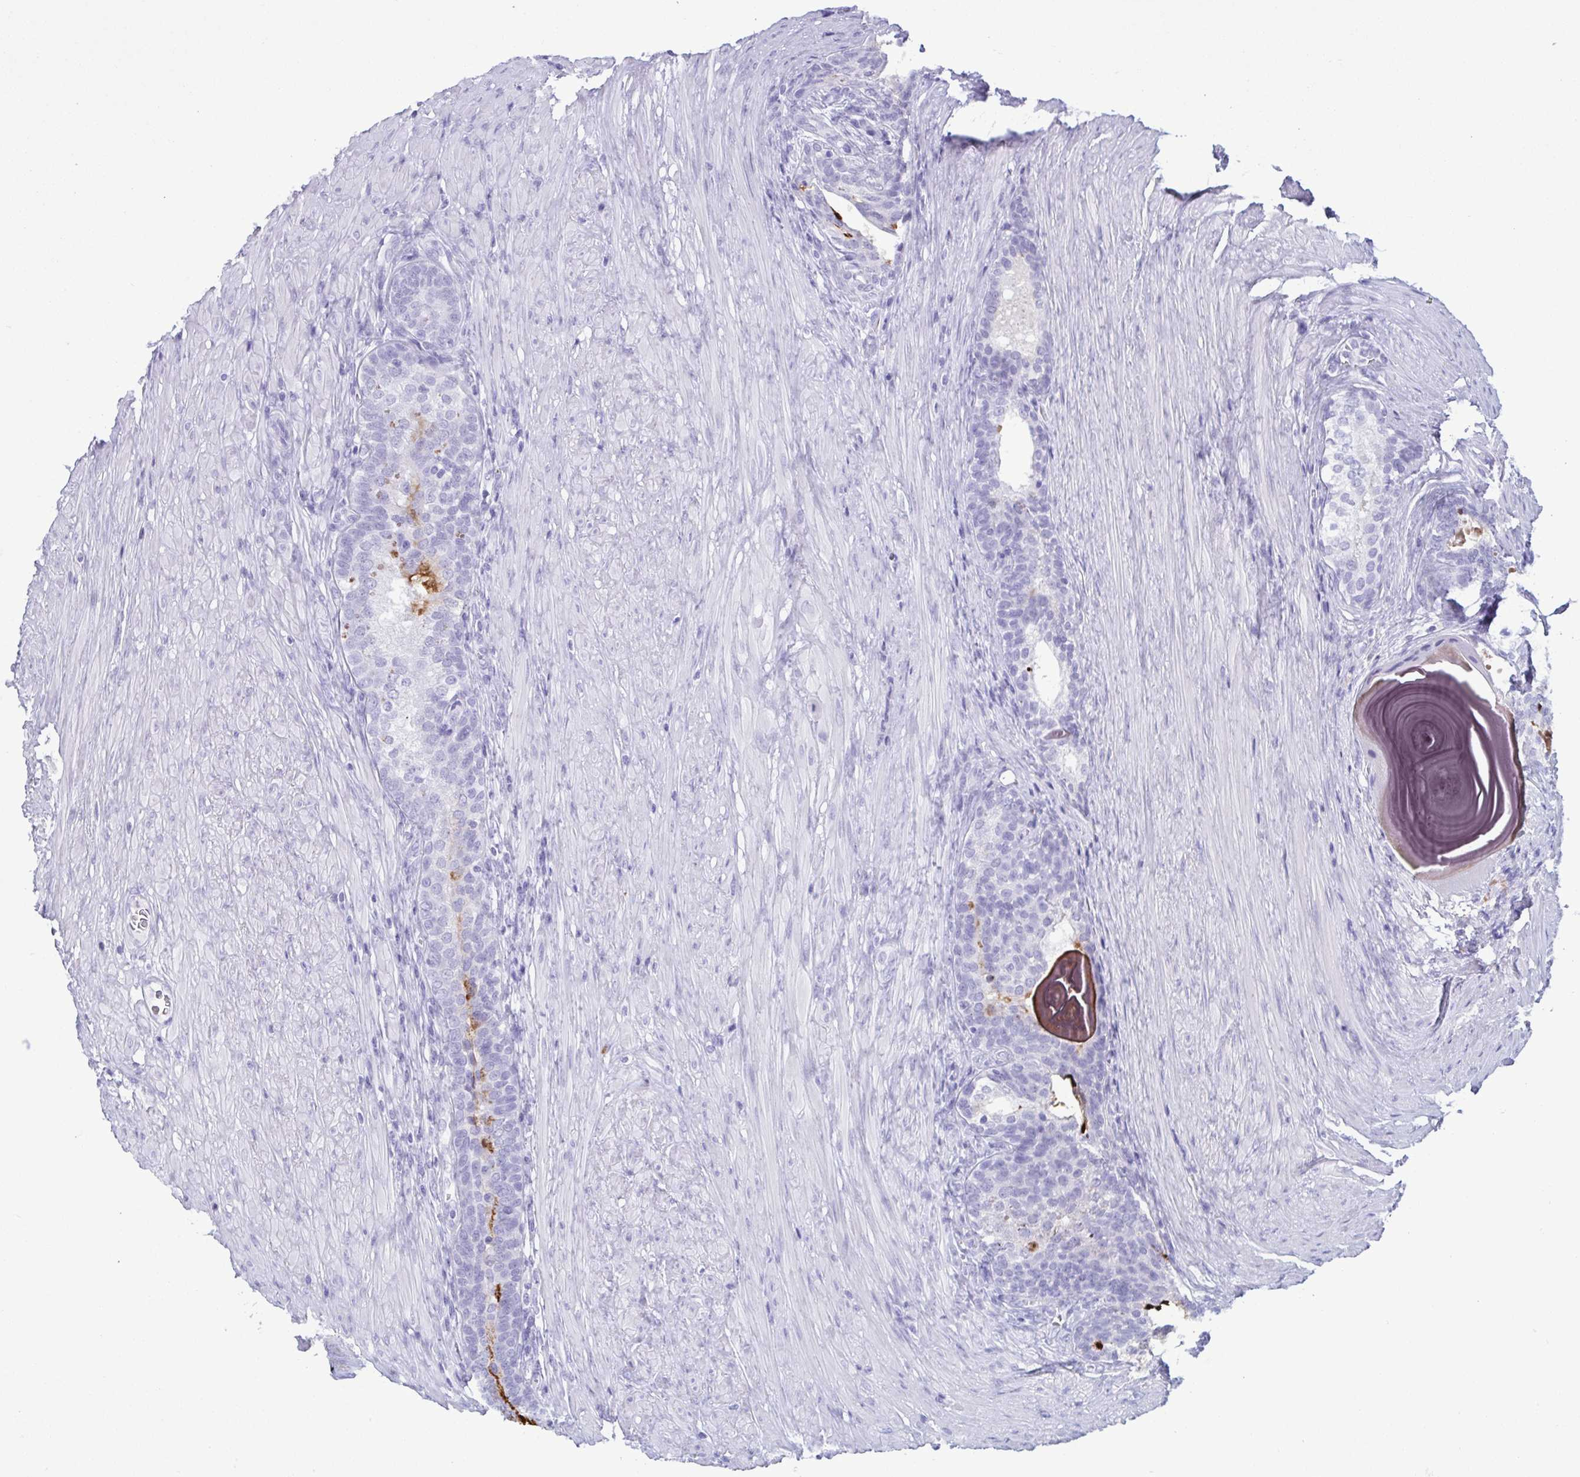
{"staining": {"intensity": "negative", "quantity": "none", "location": "none"}, "tissue": "prostate cancer", "cell_type": "Tumor cells", "image_type": "cancer", "snomed": [{"axis": "morphology", "description": "Adenocarcinoma, Low grade"}, {"axis": "topography", "description": "Prostate"}], "caption": "The photomicrograph reveals no significant expression in tumor cells of prostate cancer.", "gene": "LTF", "patient": {"sex": "male", "age": 68}}